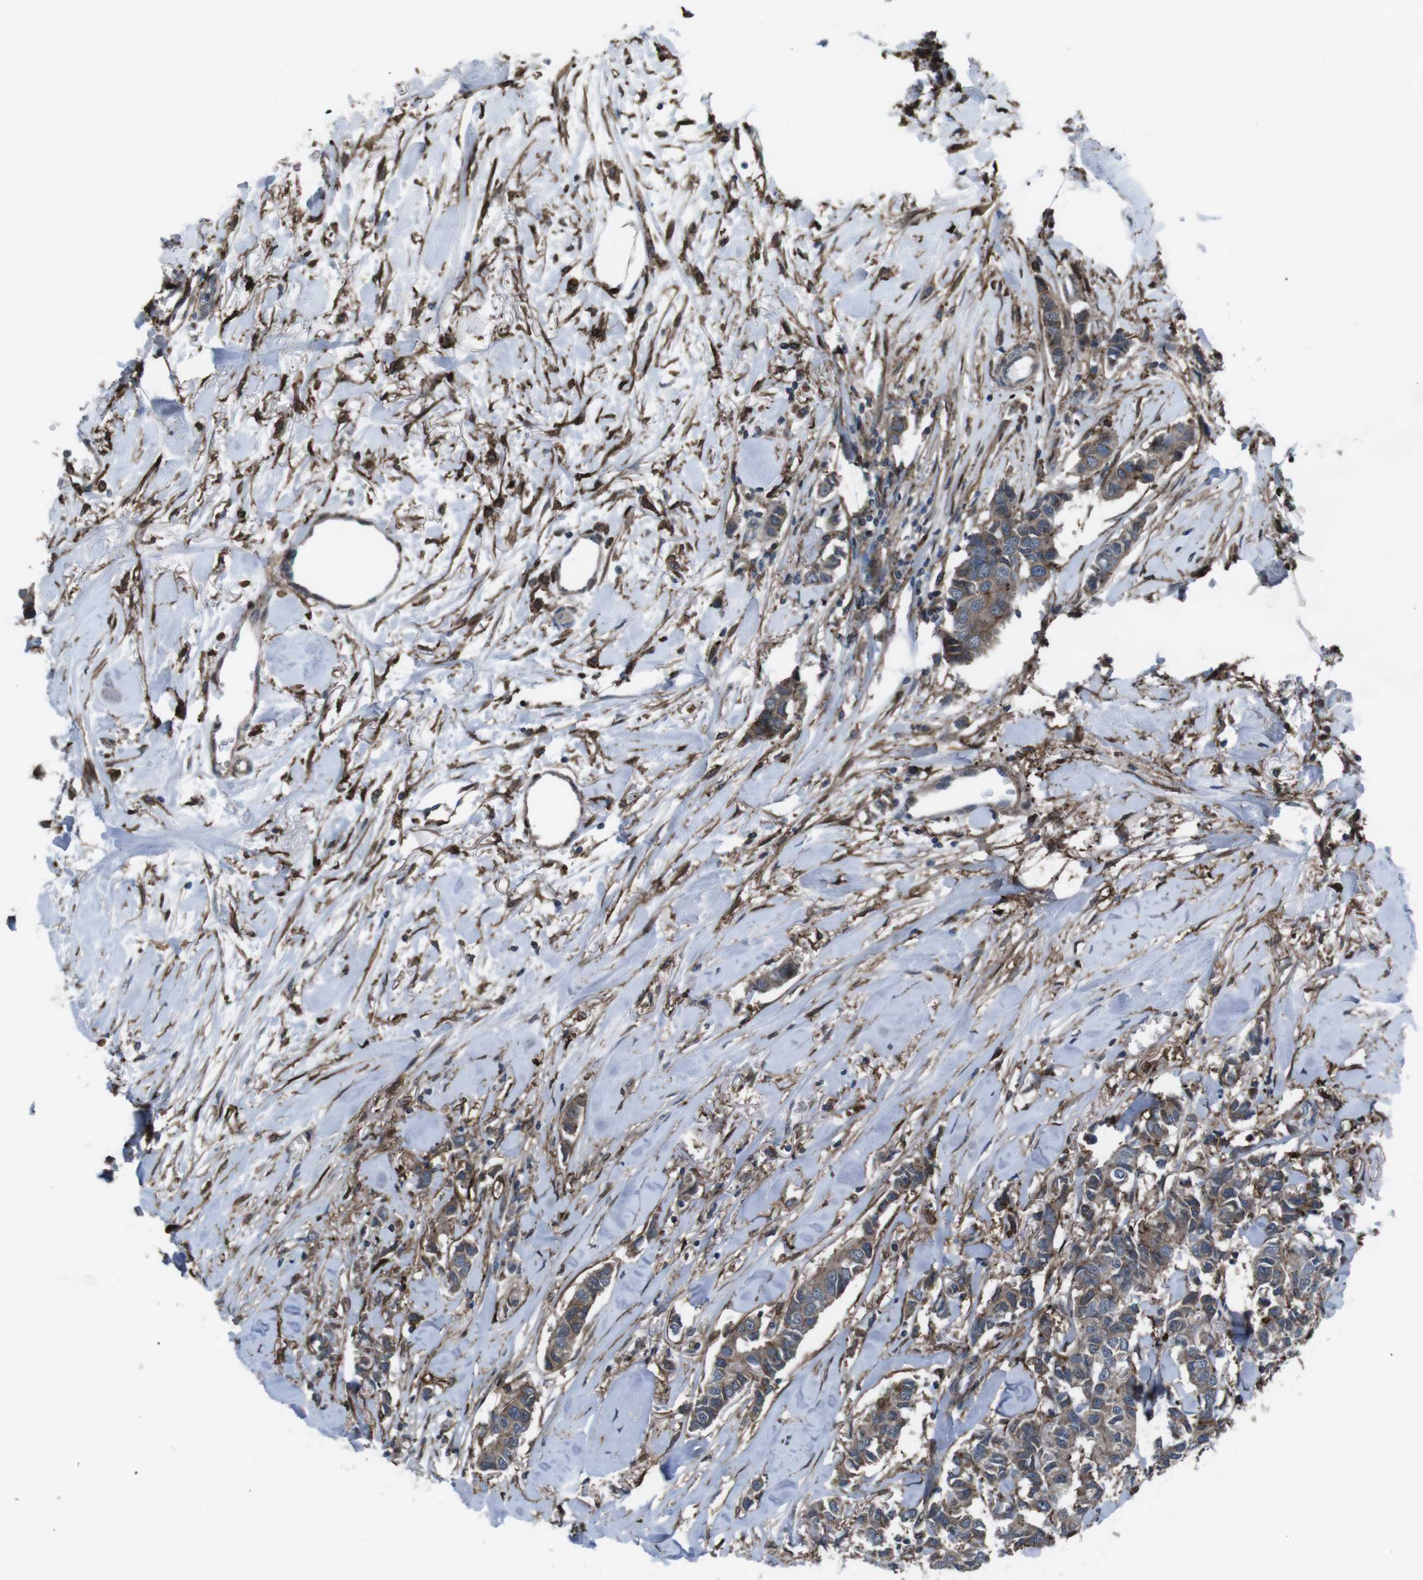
{"staining": {"intensity": "moderate", "quantity": ">75%", "location": "cytoplasmic/membranous"}, "tissue": "breast cancer", "cell_type": "Tumor cells", "image_type": "cancer", "snomed": [{"axis": "morphology", "description": "Duct carcinoma"}, {"axis": "topography", "description": "Breast"}], "caption": "A medium amount of moderate cytoplasmic/membranous expression is identified in about >75% of tumor cells in breast cancer tissue. The staining is performed using DAB brown chromogen to label protein expression. The nuclei are counter-stained blue using hematoxylin.", "gene": "GDF10", "patient": {"sex": "female", "age": 80}}